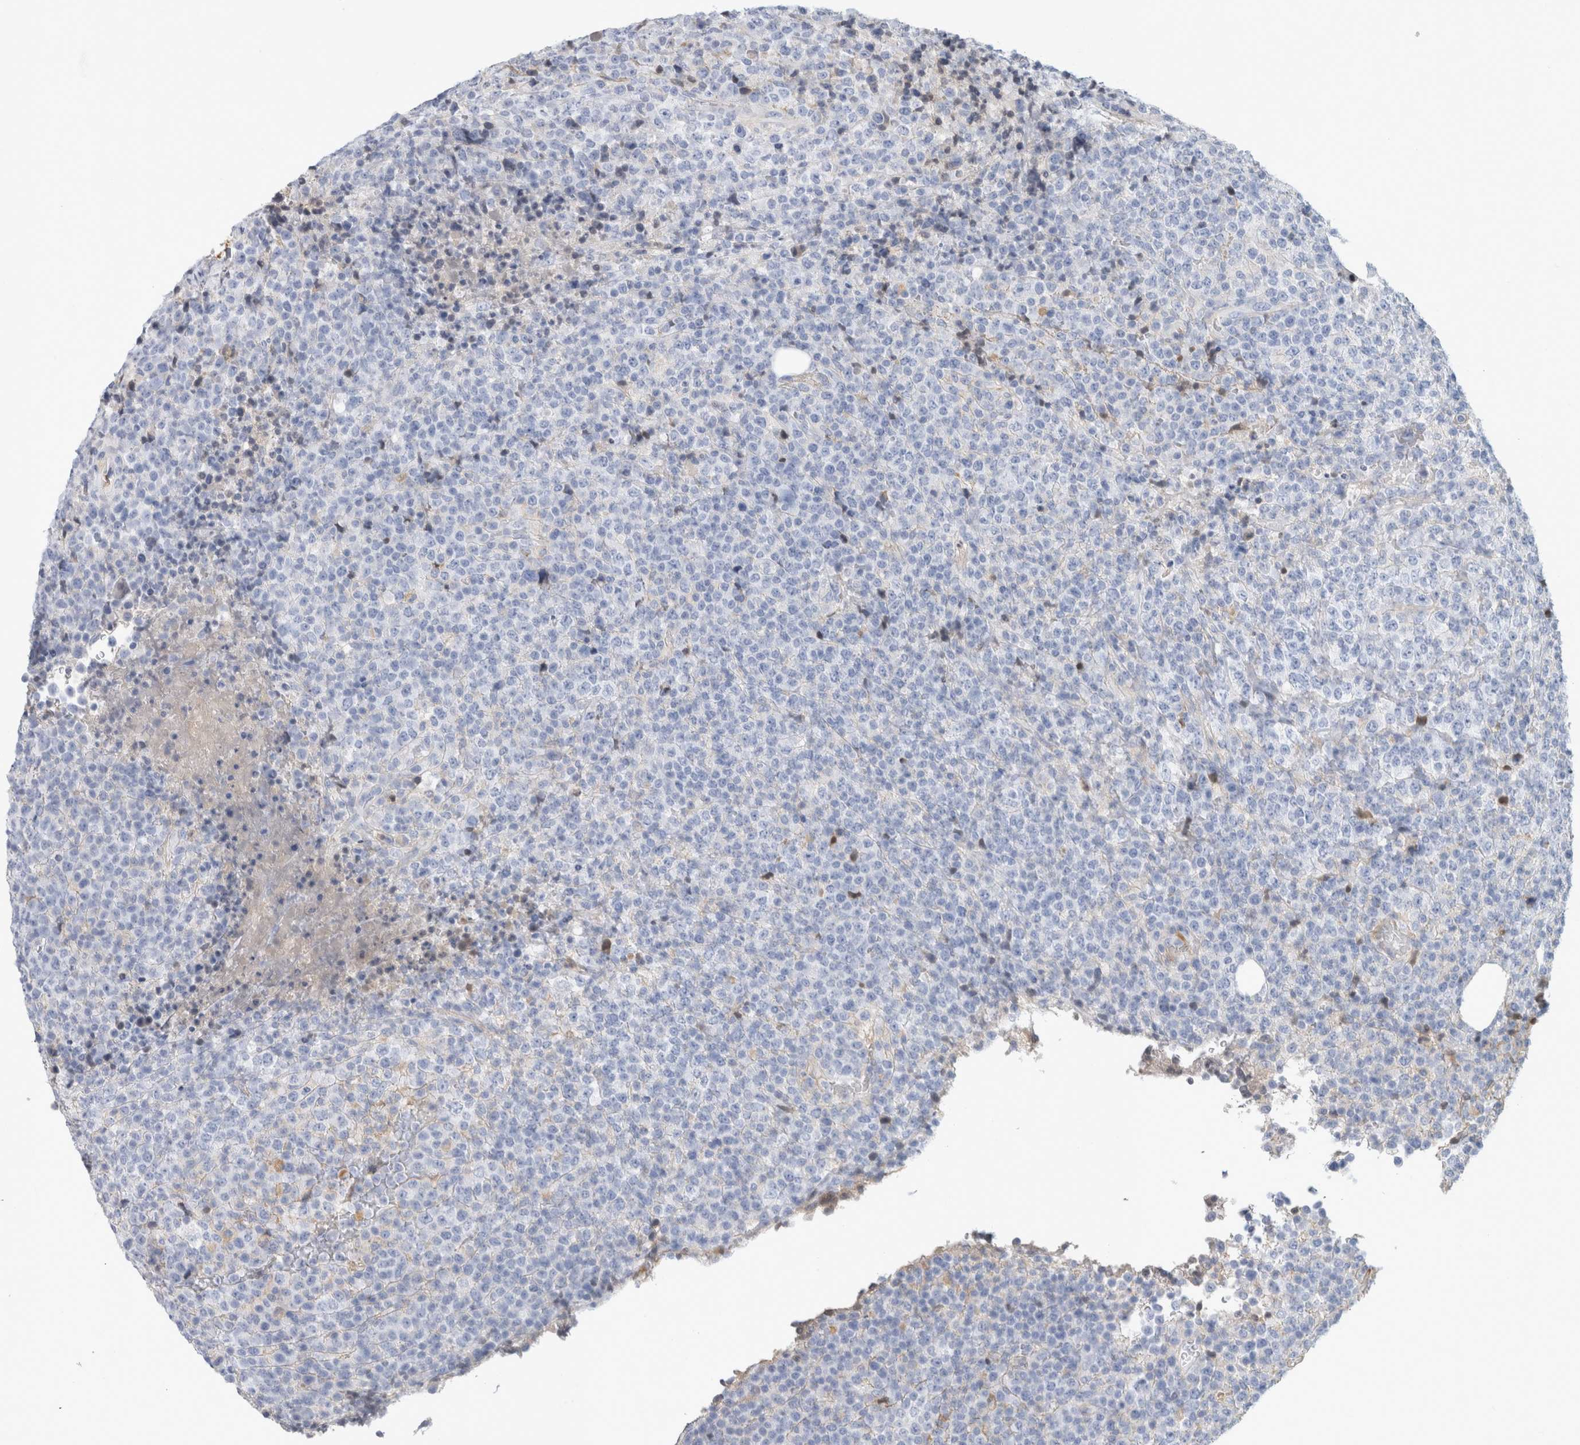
{"staining": {"intensity": "negative", "quantity": "none", "location": "none"}, "tissue": "lymphoma", "cell_type": "Tumor cells", "image_type": "cancer", "snomed": [{"axis": "morphology", "description": "Malignant lymphoma, non-Hodgkin's type, High grade"}, {"axis": "topography", "description": "Lymph node"}], "caption": "High power microscopy micrograph of an immunohistochemistry (IHC) histopathology image of malignant lymphoma, non-Hodgkin's type (high-grade), revealing no significant staining in tumor cells.", "gene": "BCAN", "patient": {"sex": "male", "age": 13}}